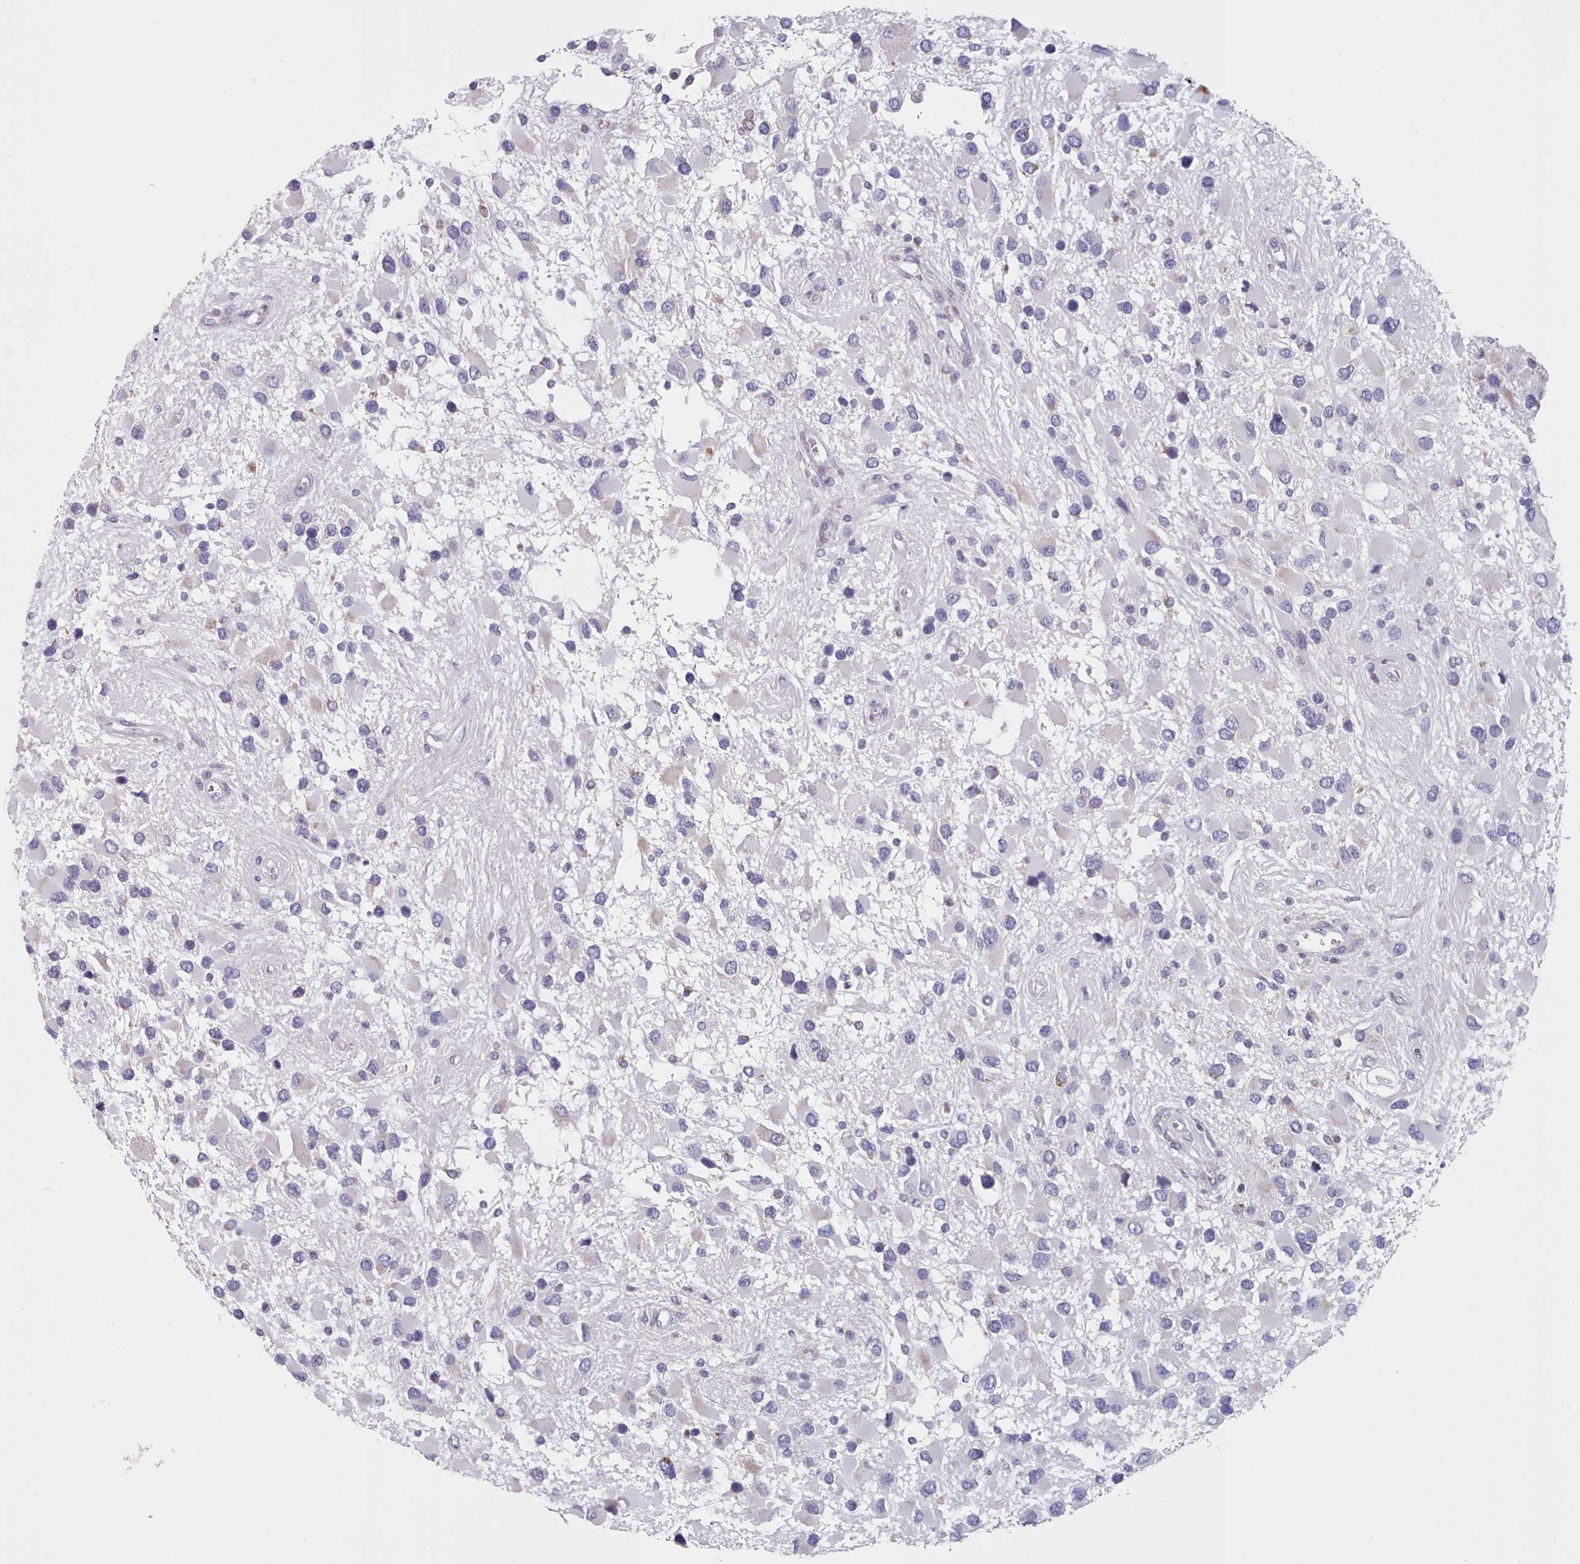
{"staining": {"intensity": "negative", "quantity": "none", "location": "none"}, "tissue": "glioma", "cell_type": "Tumor cells", "image_type": "cancer", "snomed": [{"axis": "morphology", "description": "Glioma, malignant, High grade"}, {"axis": "topography", "description": "Brain"}], "caption": "Immunohistochemistry (IHC) of glioma reveals no positivity in tumor cells. (IHC, brightfield microscopy, high magnification).", "gene": "FAM170B", "patient": {"sex": "male", "age": 53}}